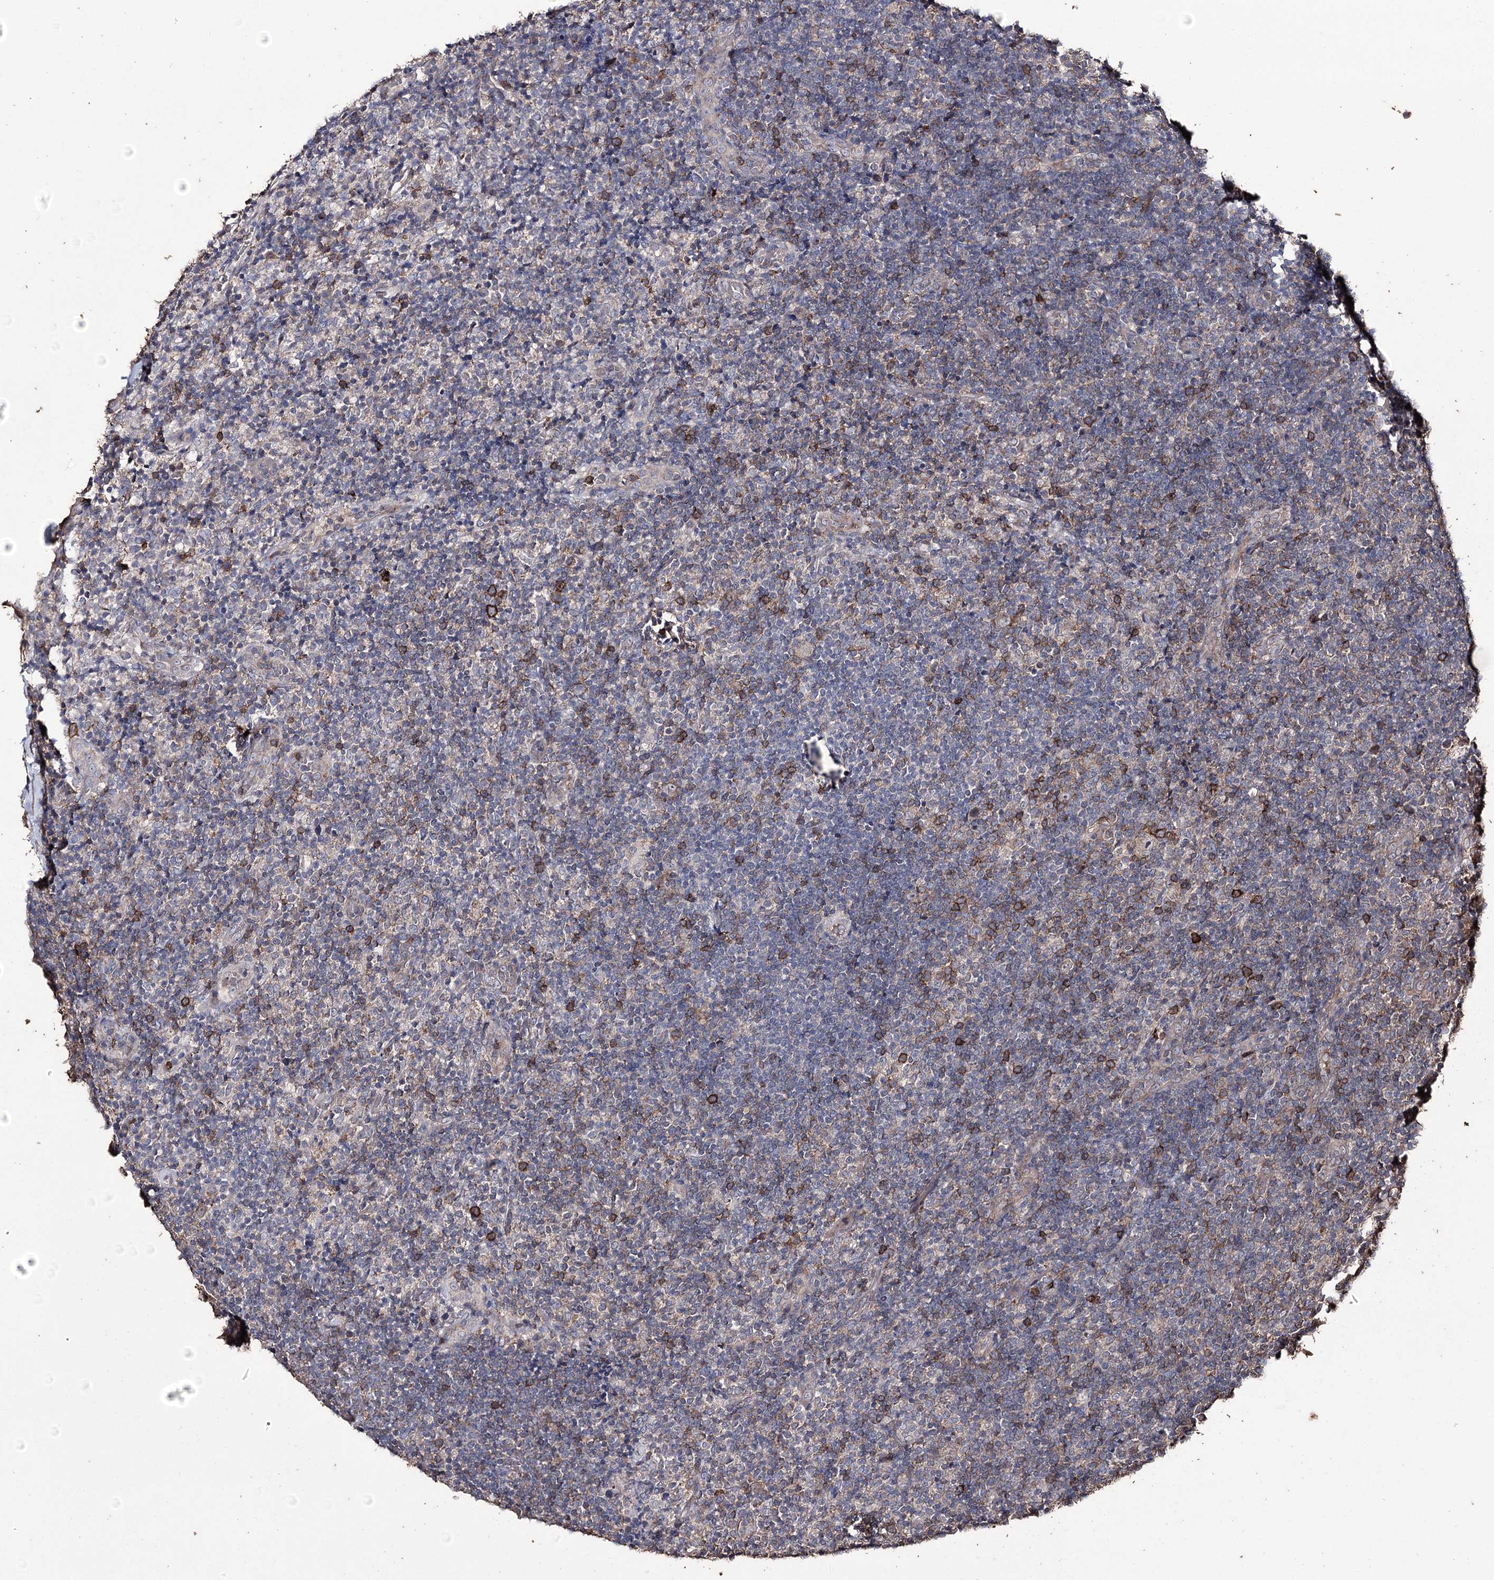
{"staining": {"intensity": "negative", "quantity": "none", "location": "none"}, "tissue": "lymphoma", "cell_type": "Tumor cells", "image_type": "cancer", "snomed": [{"axis": "morphology", "description": "Hodgkin's disease, NOS"}, {"axis": "topography", "description": "Lymph node"}], "caption": "Photomicrograph shows no significant protein positivity in tumor cells of lymphoma.", "gene": "ZNF662", "patient": {"sex": "female", "age": 57}}